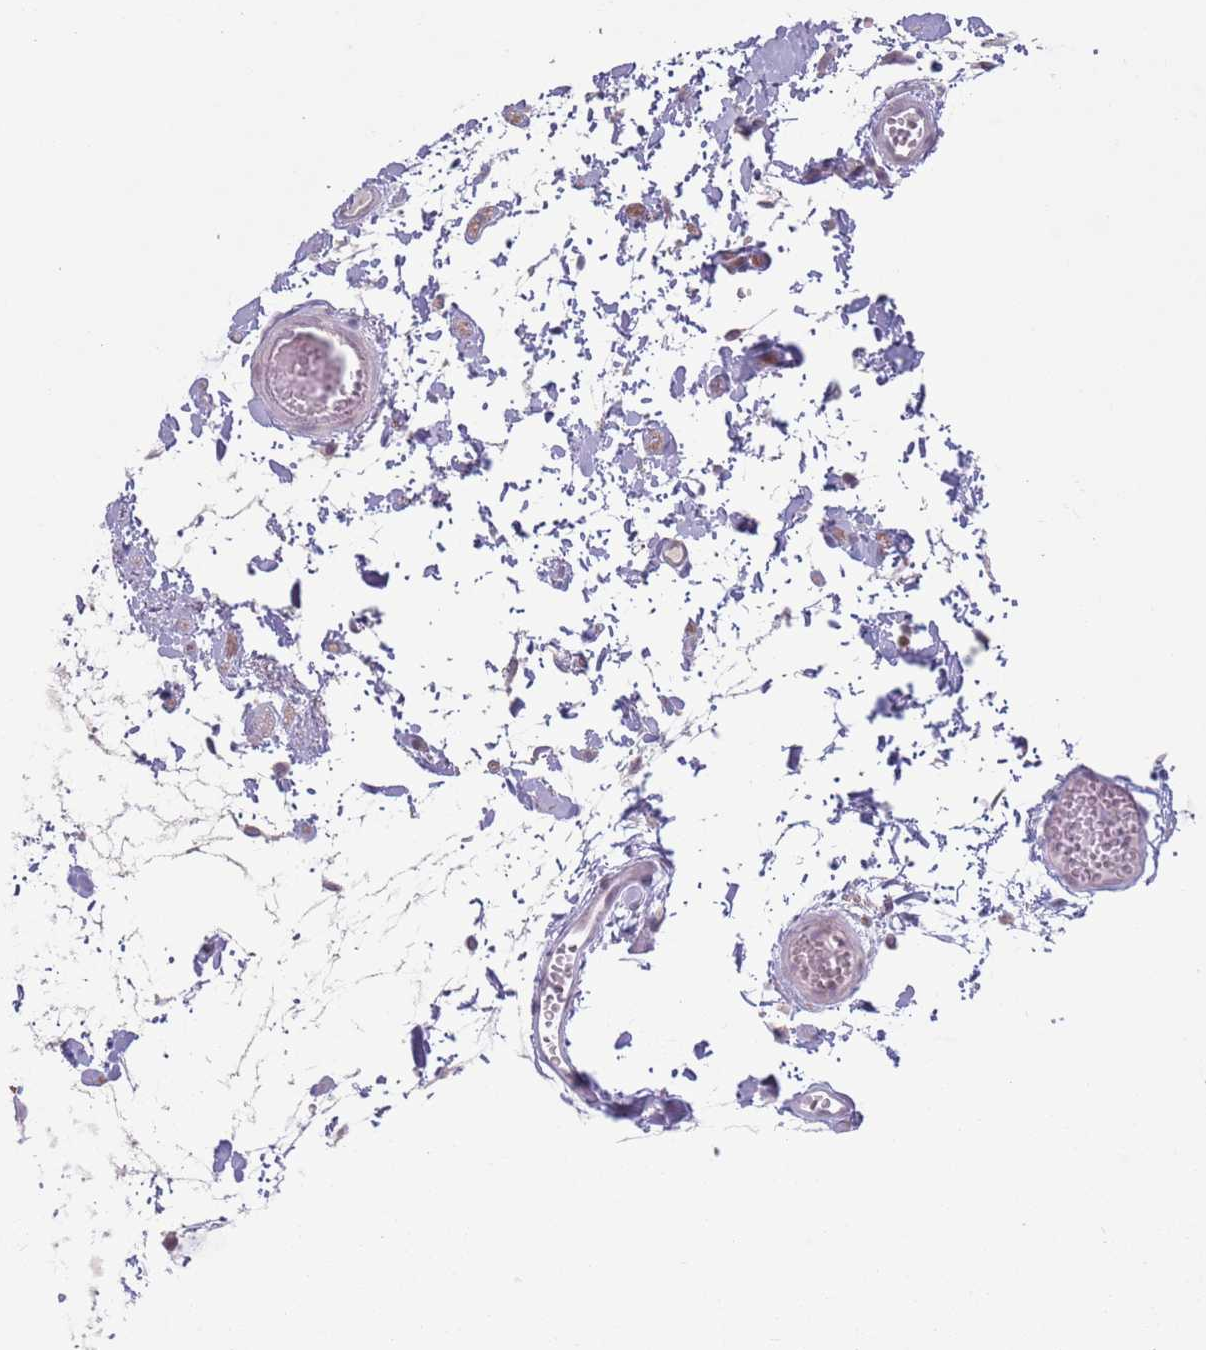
{"staining": {"intensity": "negative", "quantity": "none", "location": "none"}, "tissue": "colon", "cell_type": "Endothelial cells", "image_type": "normal", "snomed": [{"axis": "morphology", "description": "Normal tissue, NOS"}, {"axis": "topography", "description": "Colon"}], "caption": "This is a histopathology image of IHC staining of benign colon, which shows no positivity in endothelial cells.", "gene": "MRPL34", "patient": {"sex": "male", "age": 84}}